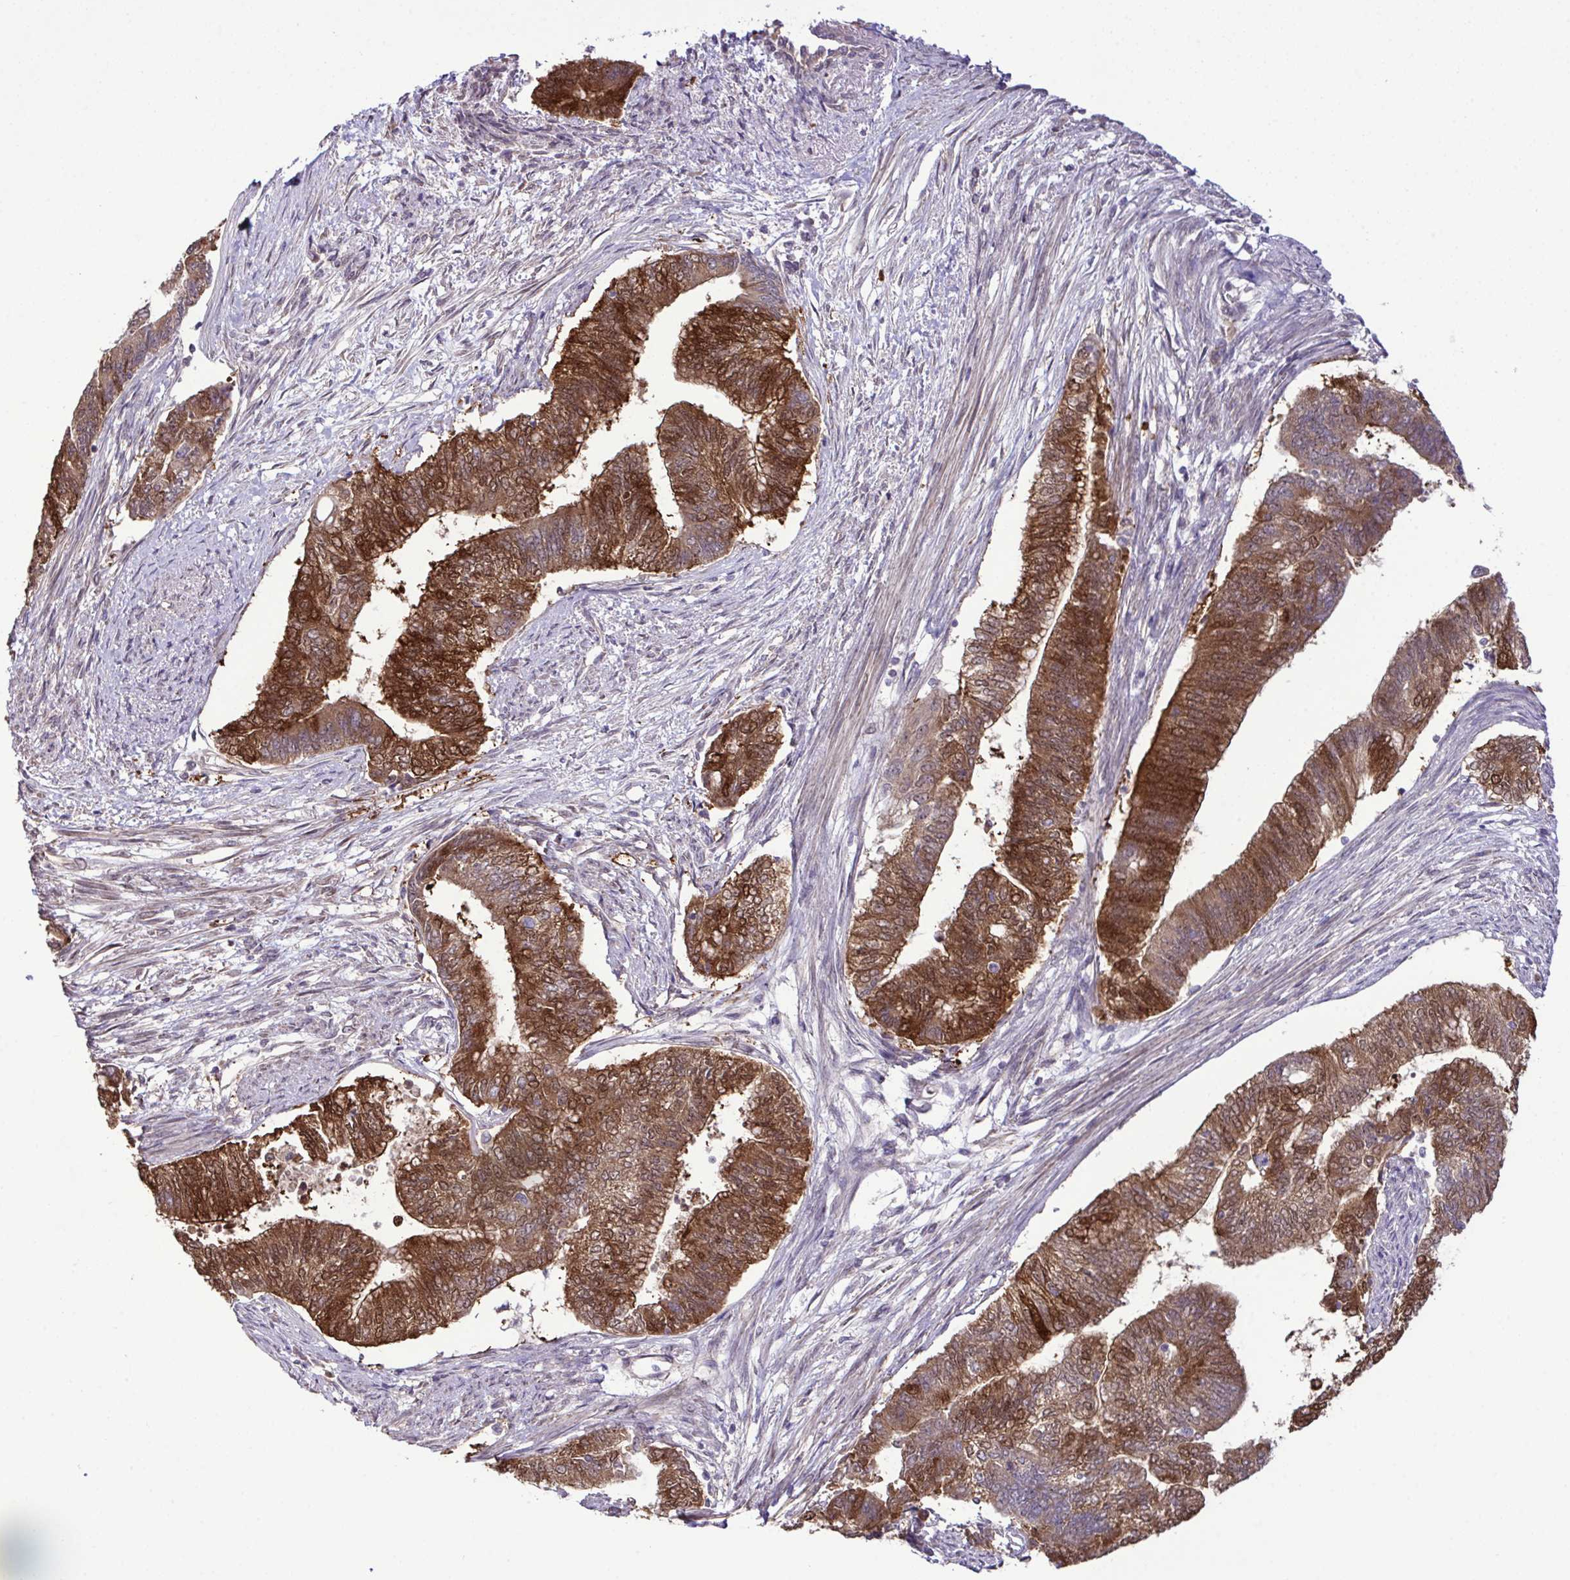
{"staining": {"intensity": "strong", "quantity": ">75%", "location": "cytoplasmic/membranous,nuclear"}, "tissue": "endometrial cancer", "cell_type": "Tumor cells", "image_type": "cancer", "snomed": [{"axis": "morphology", "description": "Adenocarcinoma, NOS"}, {"axis": "topography", "description": "Endometrium"}], "caption": "Tumor cells exhibit high levels of strong cytoplasmic/membranous and nuclear staining in approximately >75% of cells in endometrial cancer. The staining was performed using DAB (3,3'-diaminobenzidine) to visualize the protein expression in brown, while the nuclei were stained in blue with hematoxylin (Magnification: 20x).", "gene": "CMPK1", "patient": {"sex": "female", "age": 65}}